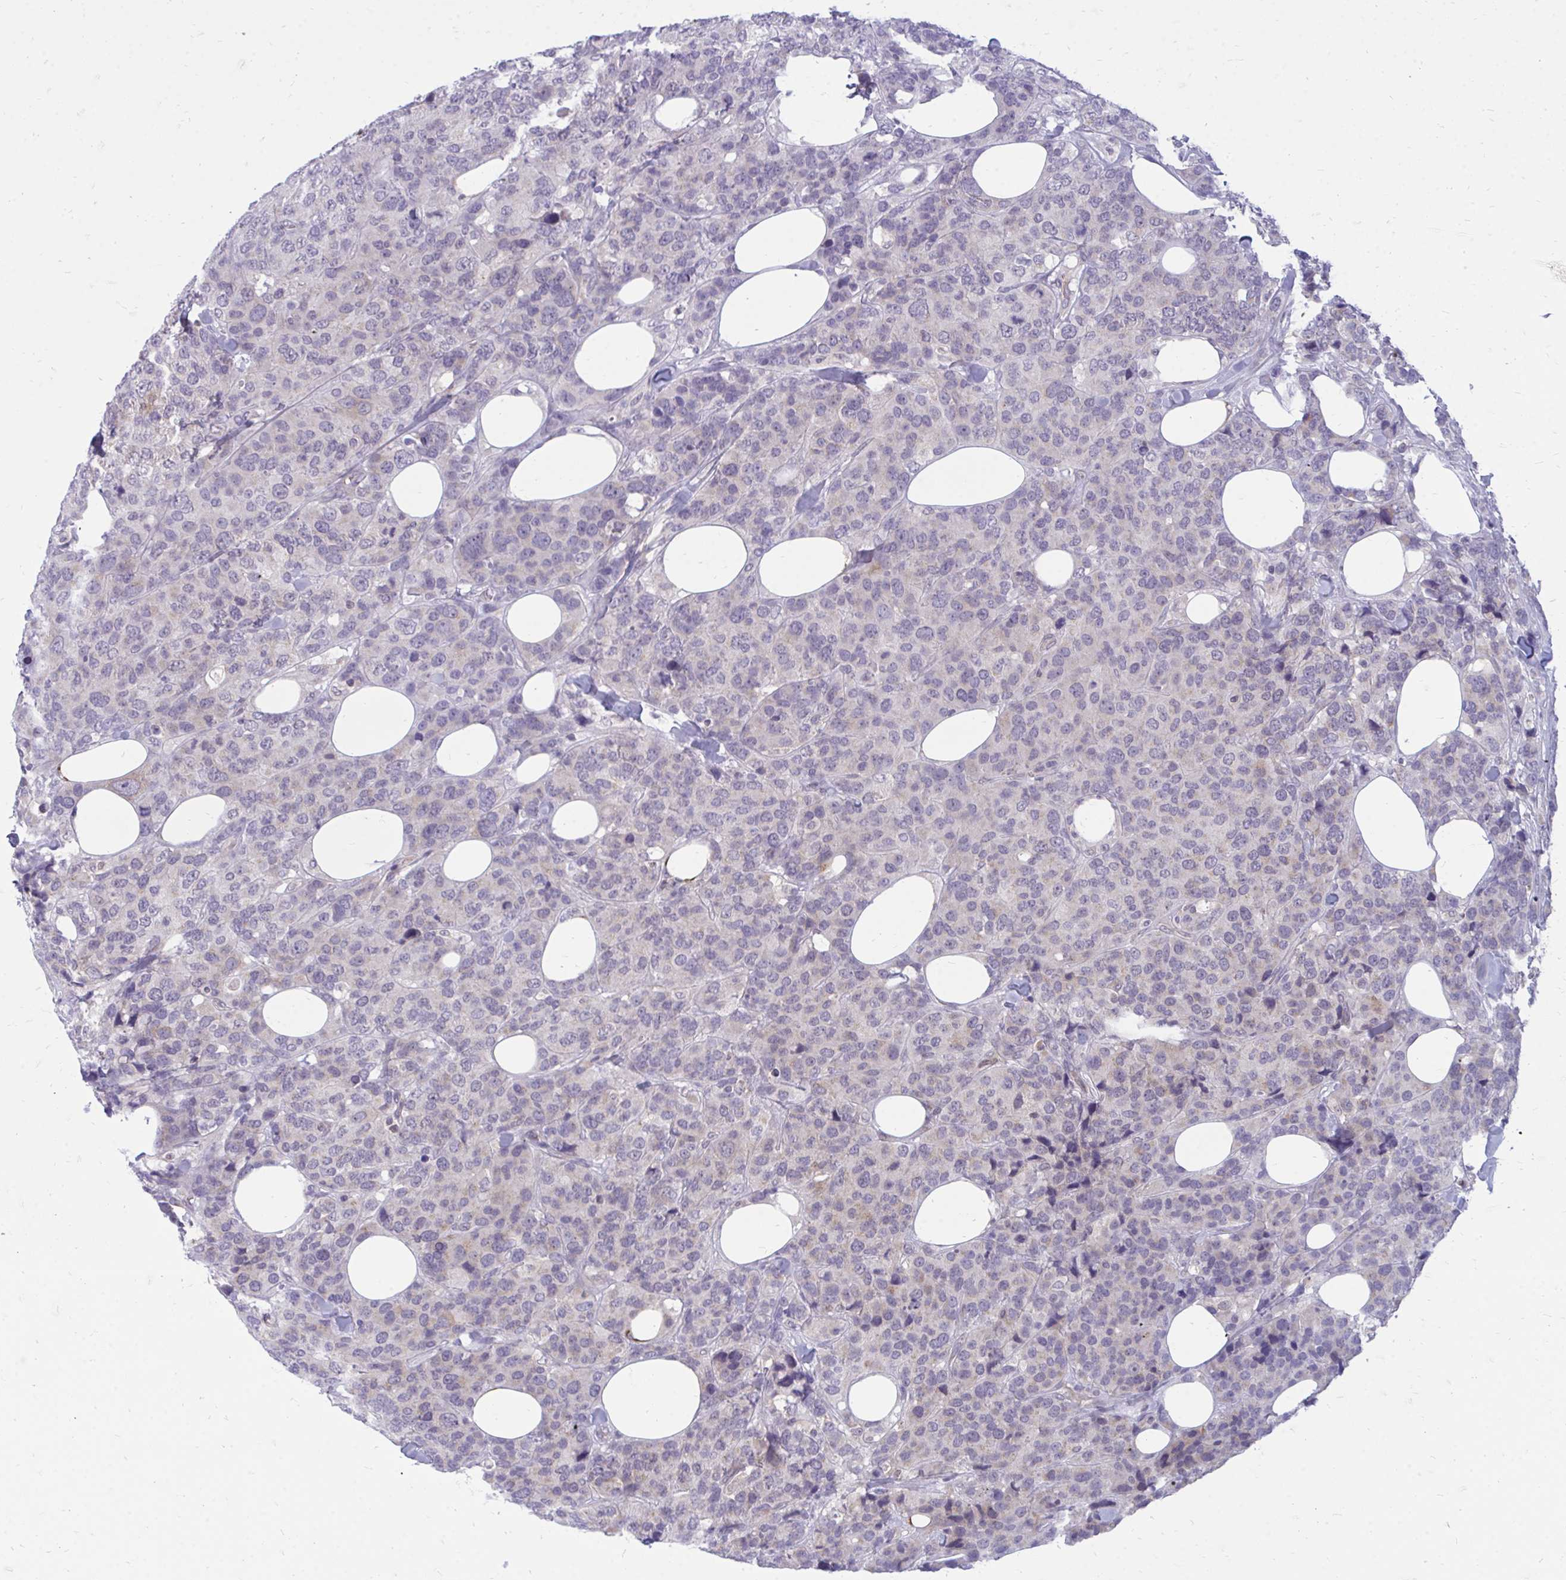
{"staining": {"intensity": "weak", "quantity": "<25%", "location": "cytoplasmic/membranous"}, "tissue": "breast cancer", "cell_type": "Tumor cells", "image_type": "cancer", "snomed": [{"axis": "morphology", "description": "Lobular carcinoma"}, {"axis": "topography", "description": "Breast"}], "caption": "There is no significant expression in tumor cells of lobular carcinoma (breast).", "gene": "ACSL5", "patient": {"sex": "female", "age": 59}}